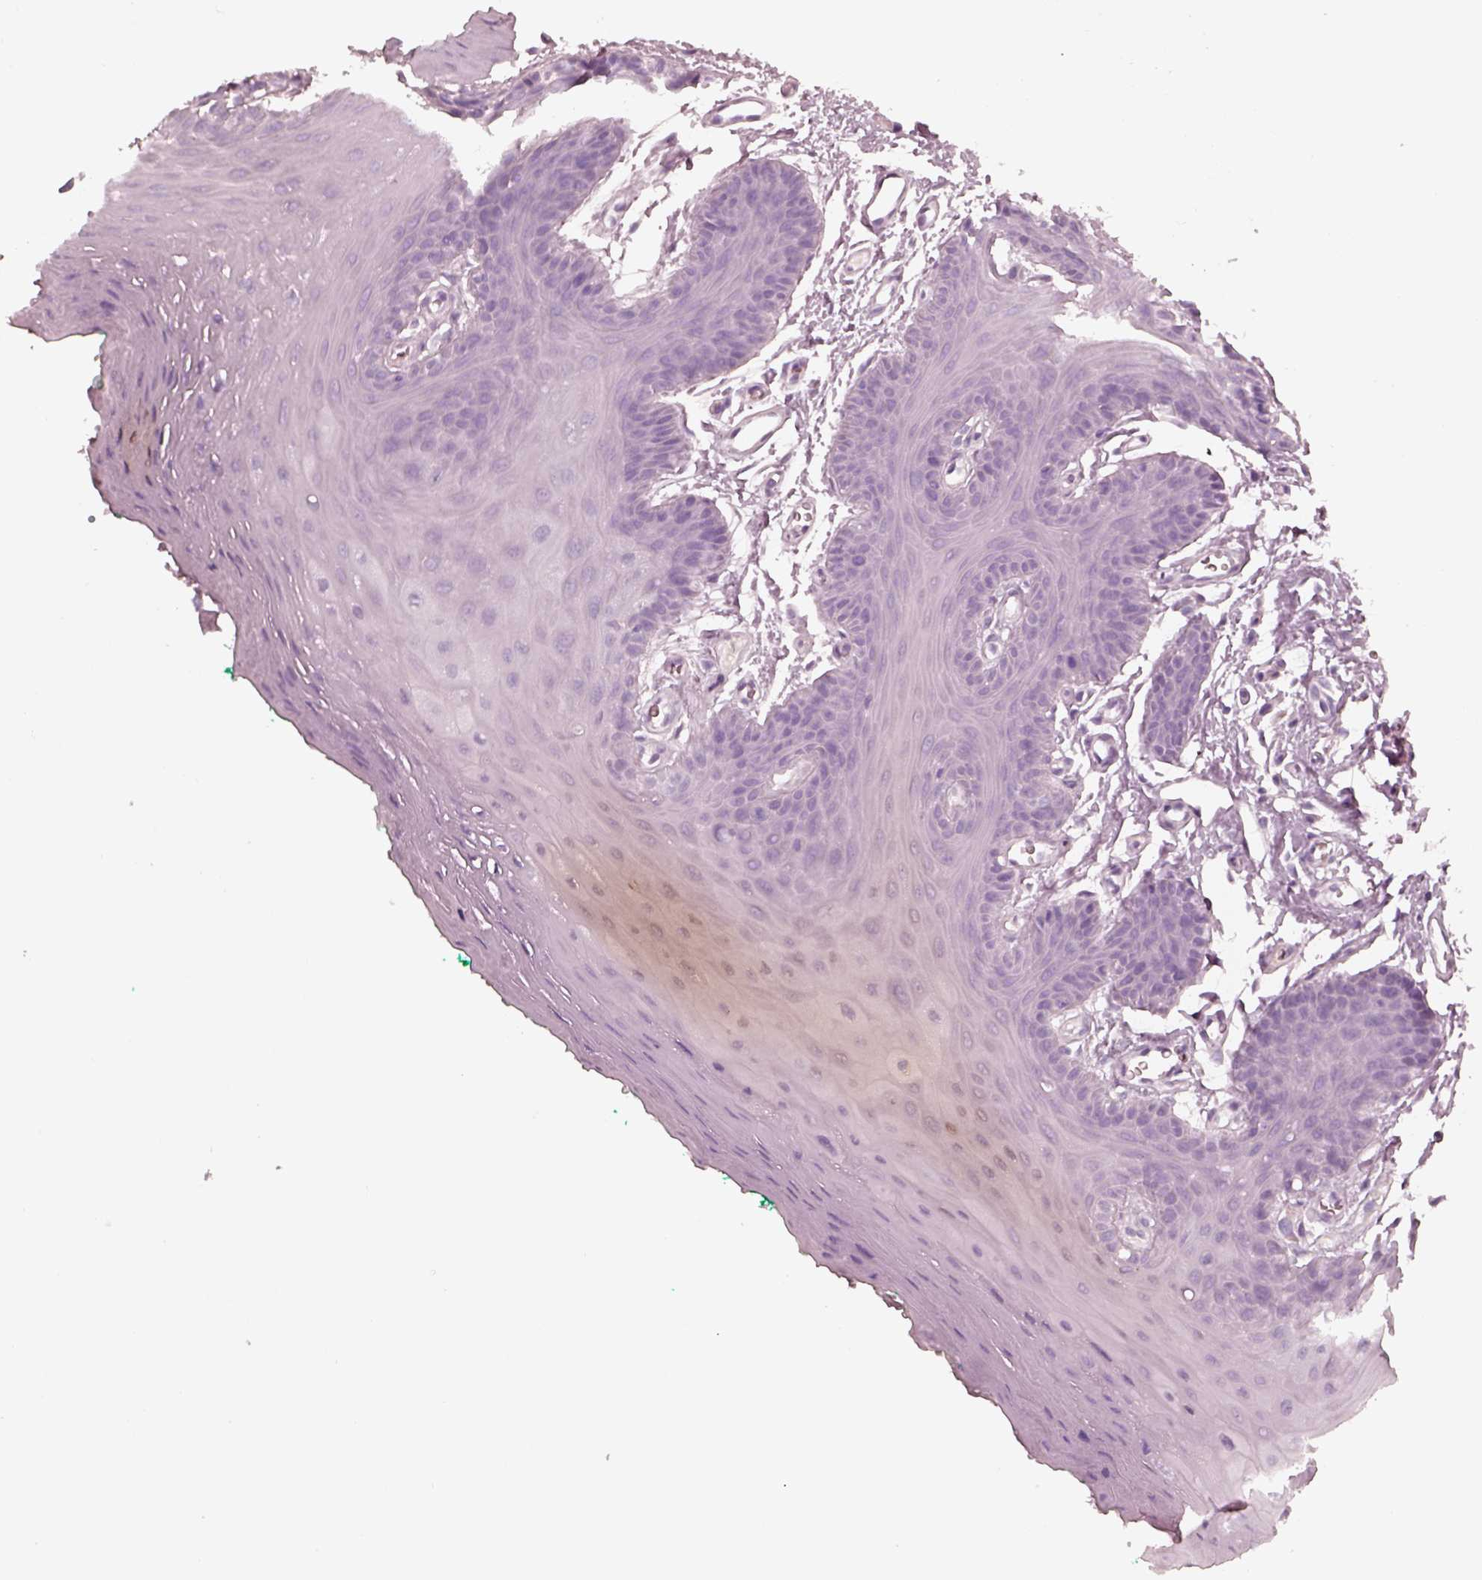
{"staining": {"intensity": "negative", "quantity": "none", "location": "none"}, "tissue": "oral mucosa", "cell_type": "Squamous epithelial cells", "image_type": "normal", "snomed": [{"axis": "morphology", "description": "Normal tissue, NOS"}, {"axis": "morphology", "description": "Squamous cell carcinoma, NOS"}, {"axis": "topography", "description": "Oral tissue"}, {"axis": "topography", "description": "Head-Neck"}], "caption": "This micrograph is of normal oral mucosa stained with immunohistochemistry (IHC) to label a protein in brown with the nuclei are counter-stained blue. There is no staining in squamous epithelial cells. (Stains: DAB immunohistochemistry (IHC) with hematoxylin counter stain, Microscopy: brightfield microscopy at high magnification).", "gene": "GPRIN1", "patient": {"sex": "female", "age": 50}}